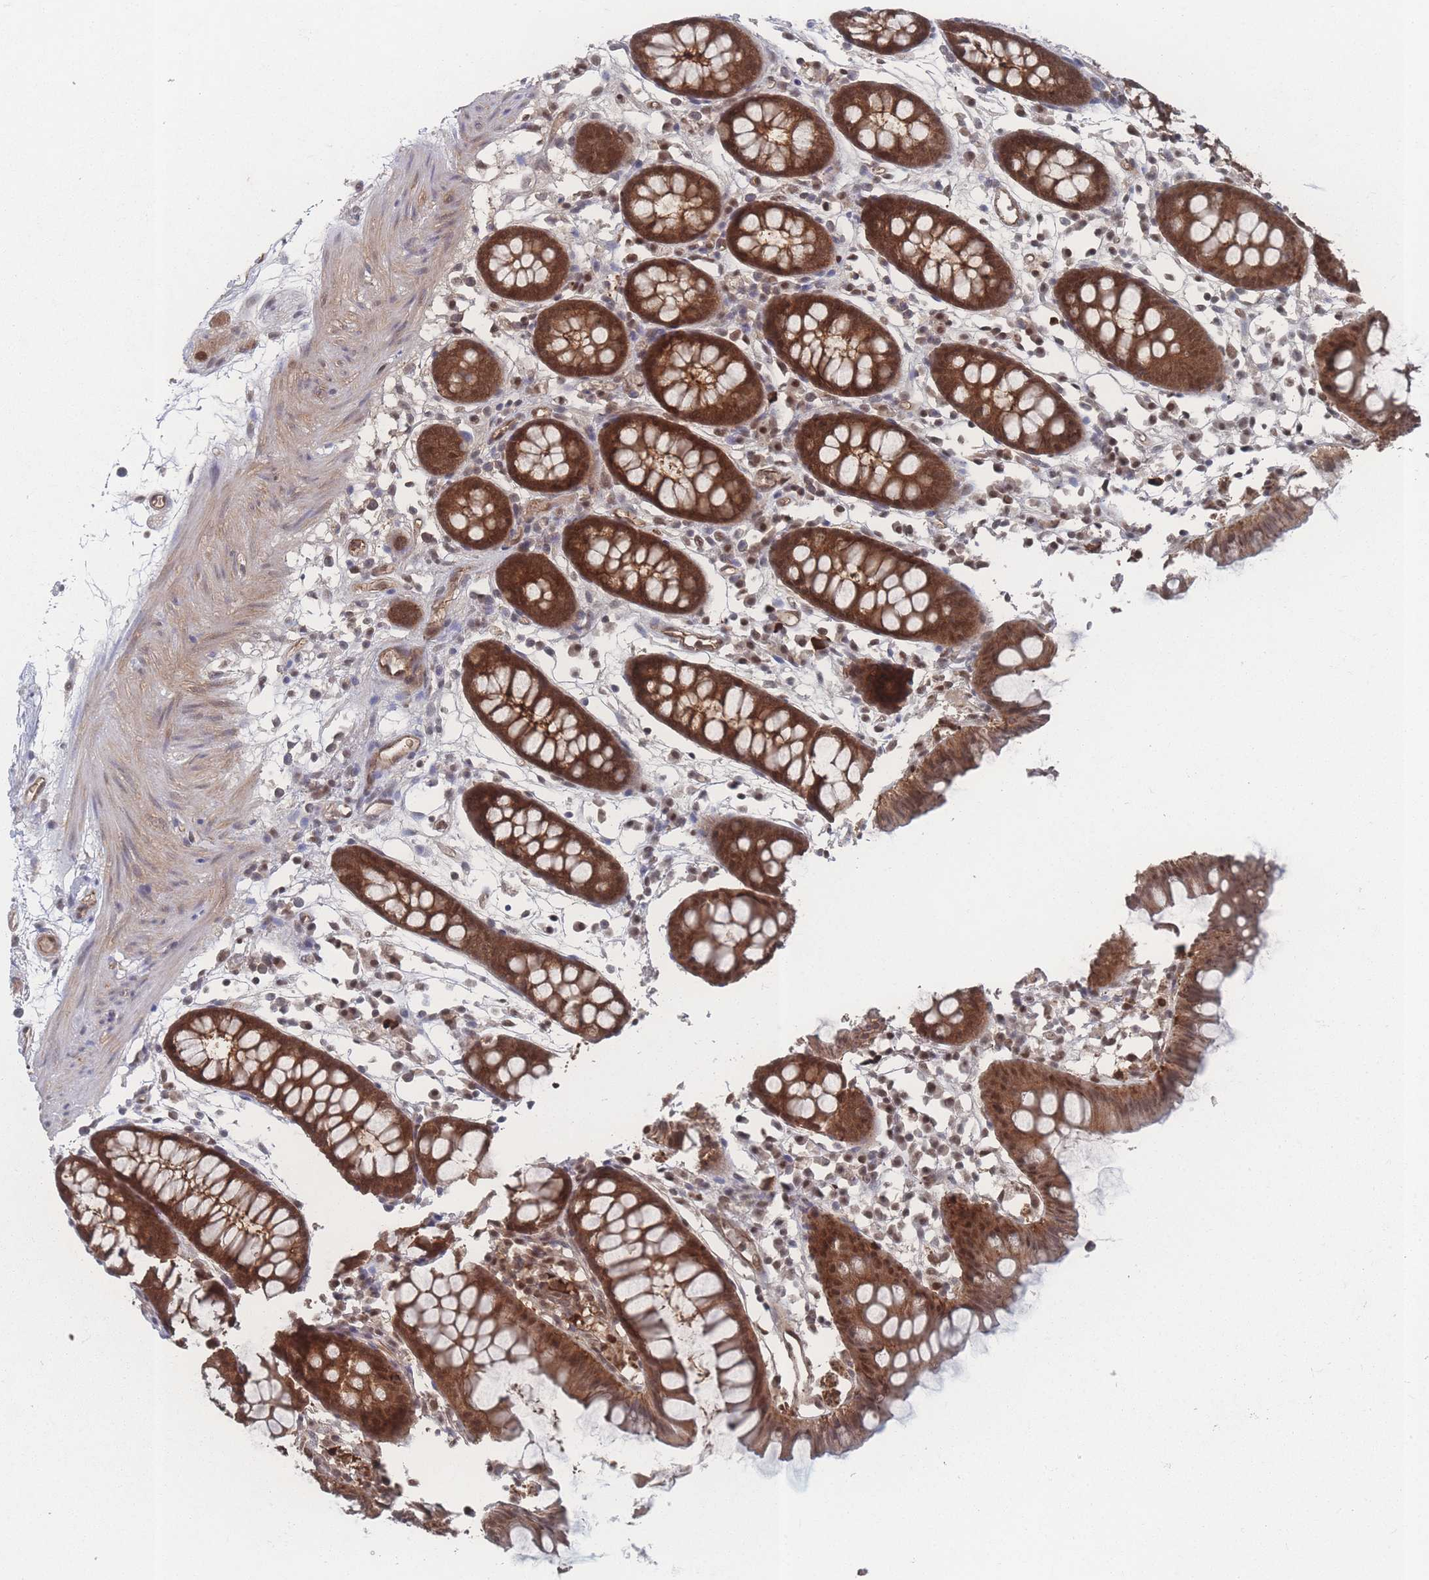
{"staining": {"intensity": "weak", "quantity": ">75%", "location": "cytoplasmic/membranous"}, "tissue": "colon", "cell_type": "Endothelial cells", "image_type": "normal", "snomed": [{"axis": "morphology", "description": "Normal tissue, NOS"}, {"axis": "topography", "description": "Colon"}], "caption": "Colon was stained to show a protein in brown. There is low levels of weak cytoplasmic/membranous expression in about >75% of endothelial cells. Using DAB (brown) and hematoxylin (blue) stains, captured at high magnification using brightfield microscopy.", "gene": "PSMA1", "patient": {"sex": "female", "age": 84}}